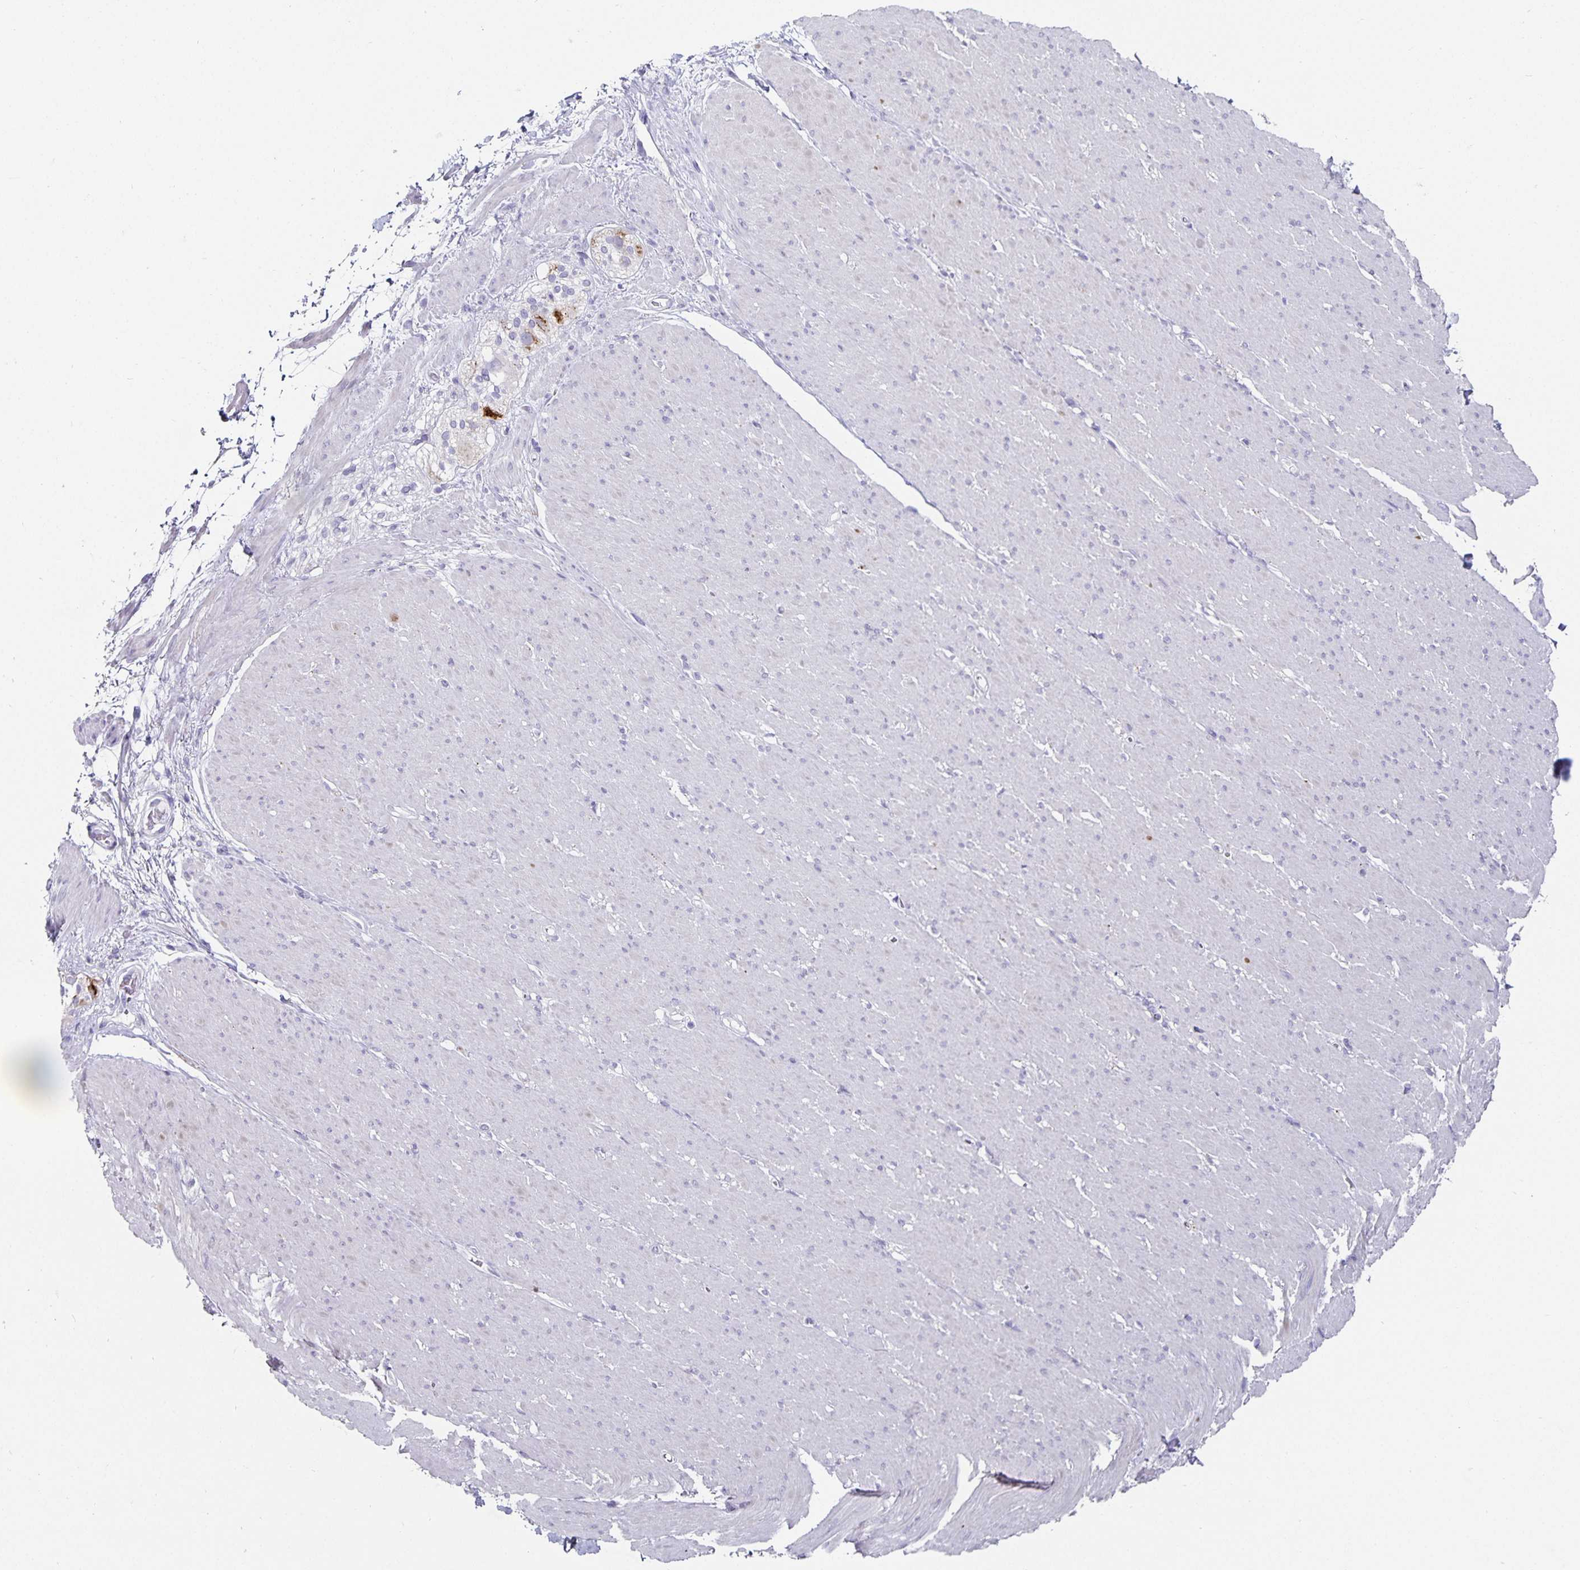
{"staining": {"intensity": "moderate", "quantity": "<25%", "location": "cytoplasmic/membranous"}, "tissue": "smooth muscle", "cell_type": "Smooth muscle cells", "image_type": "normal", "snomed": [{"axis": "morphology", "description": "Normal tissue, NOS"}, {"axis": "topography", "description": "Smooth muscle"}, {"axis": "topography", "description": "Rectum"}], "caption": "This is a micrograph of immunohistochemistry staining of benign smooth muscle, which shows moderate positivity in the cytoplasmic/membranous of smooth muscle cells.", "gene": "CHGA", "patient": {"sex": "male", "age": 53}}